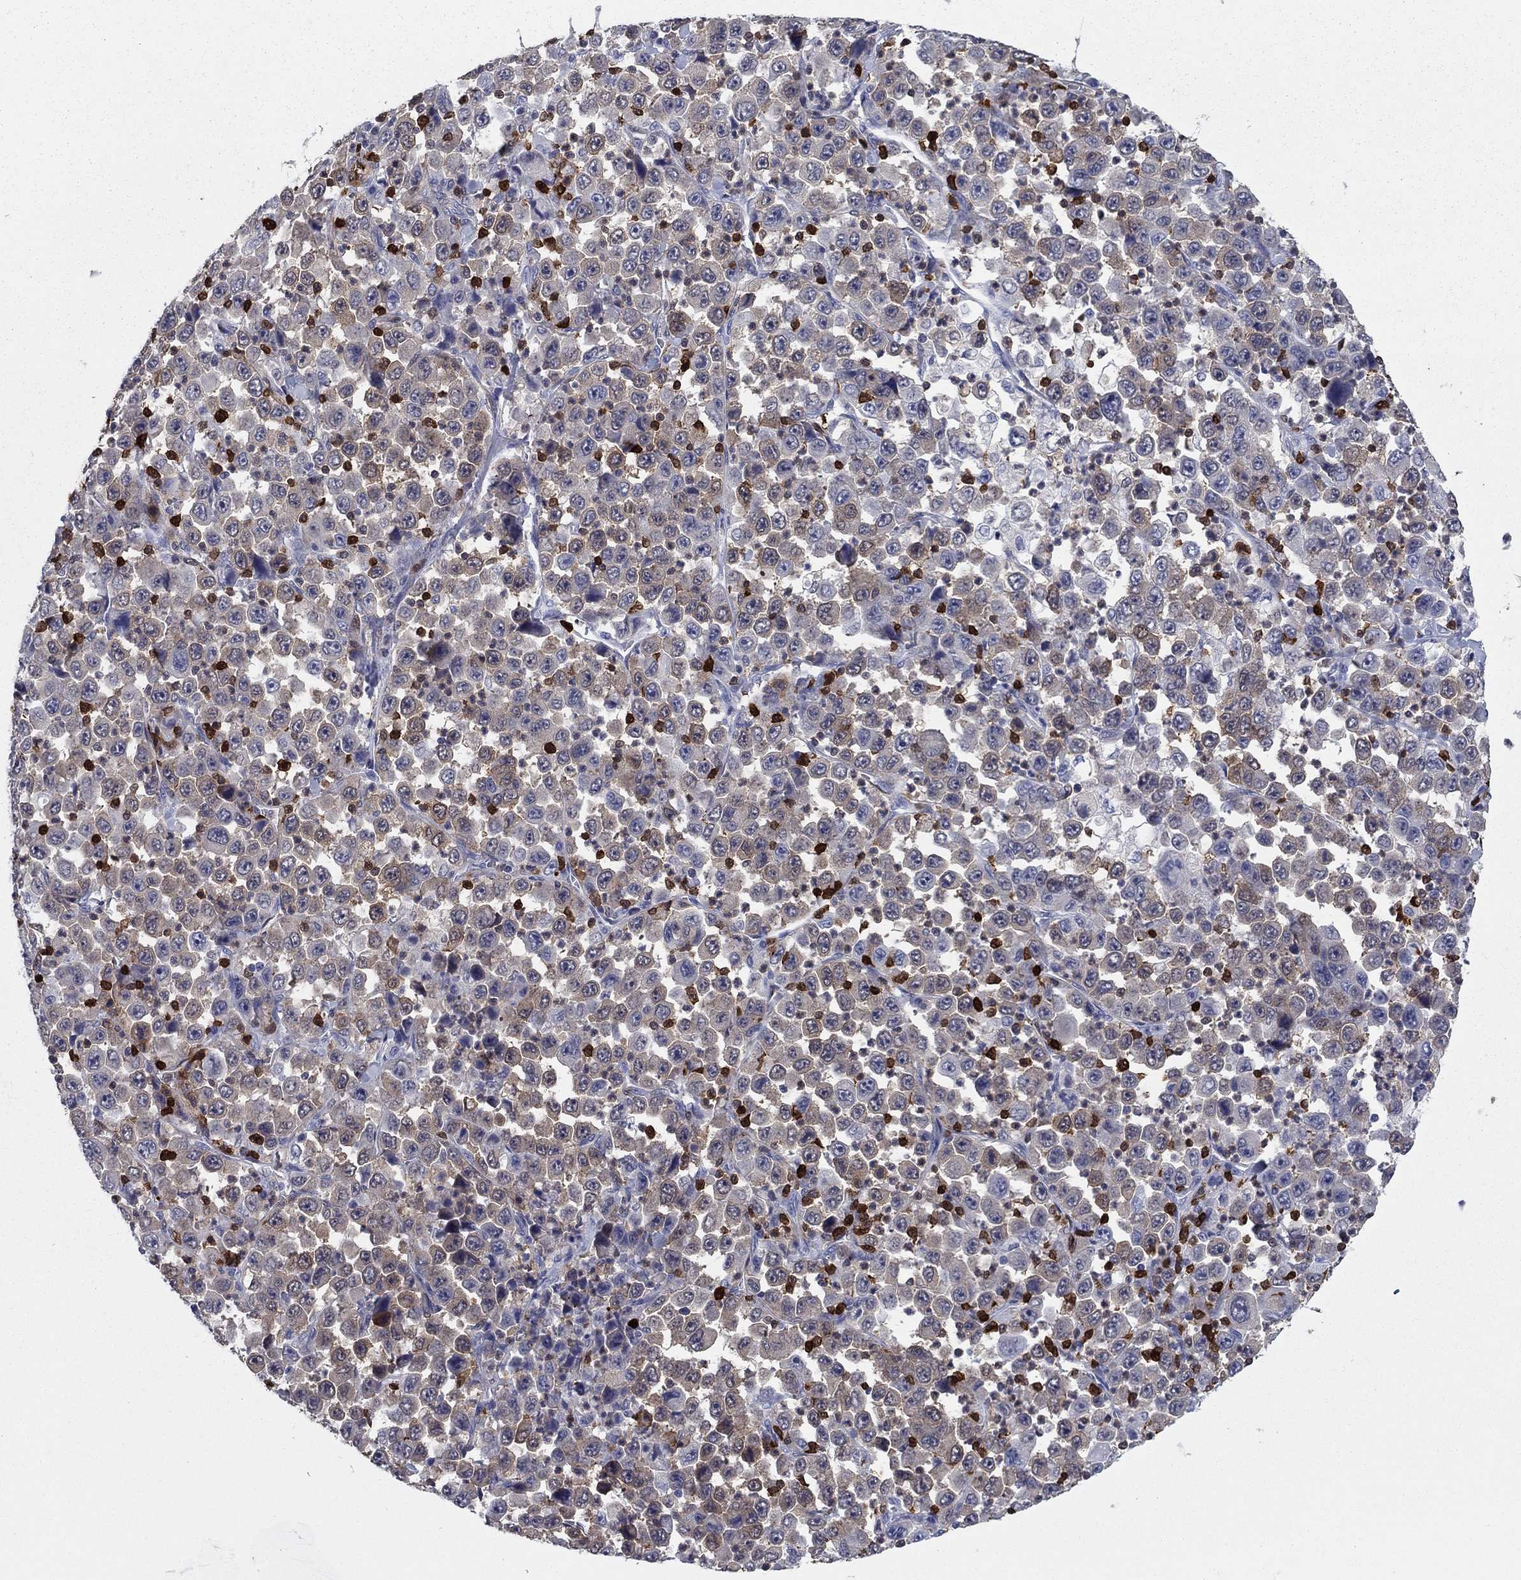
{"staining": {"intensity": "weak", "quantity": "25%-75%", "location": "cytoplasmic/membranous"}, "tissue": "stomach cancer", "cell_type": "Tumor cells", "image_type": "cancer", "snomed": [{"axis": "morphology", "description": "Normal tissue, NOS"}, {"axis": "morphology", "description": "Adenocarcinoma, NOS"}, {"axis": "topography", "description": "Stomach, upper"}, {"axis": "topography", "description": "Stomach"}], "caption": "This micrograph exhibits stomach adenocarcinoma stained with immunohistochemistry (IHC) to label a protein in brown. The cytoplasmic/membranous of tumor cells show weak positivity for the protein. Nuclei are counter-stained blue.", "gene": "STMN1", "patient": {"sex": "male", "age": 59}}